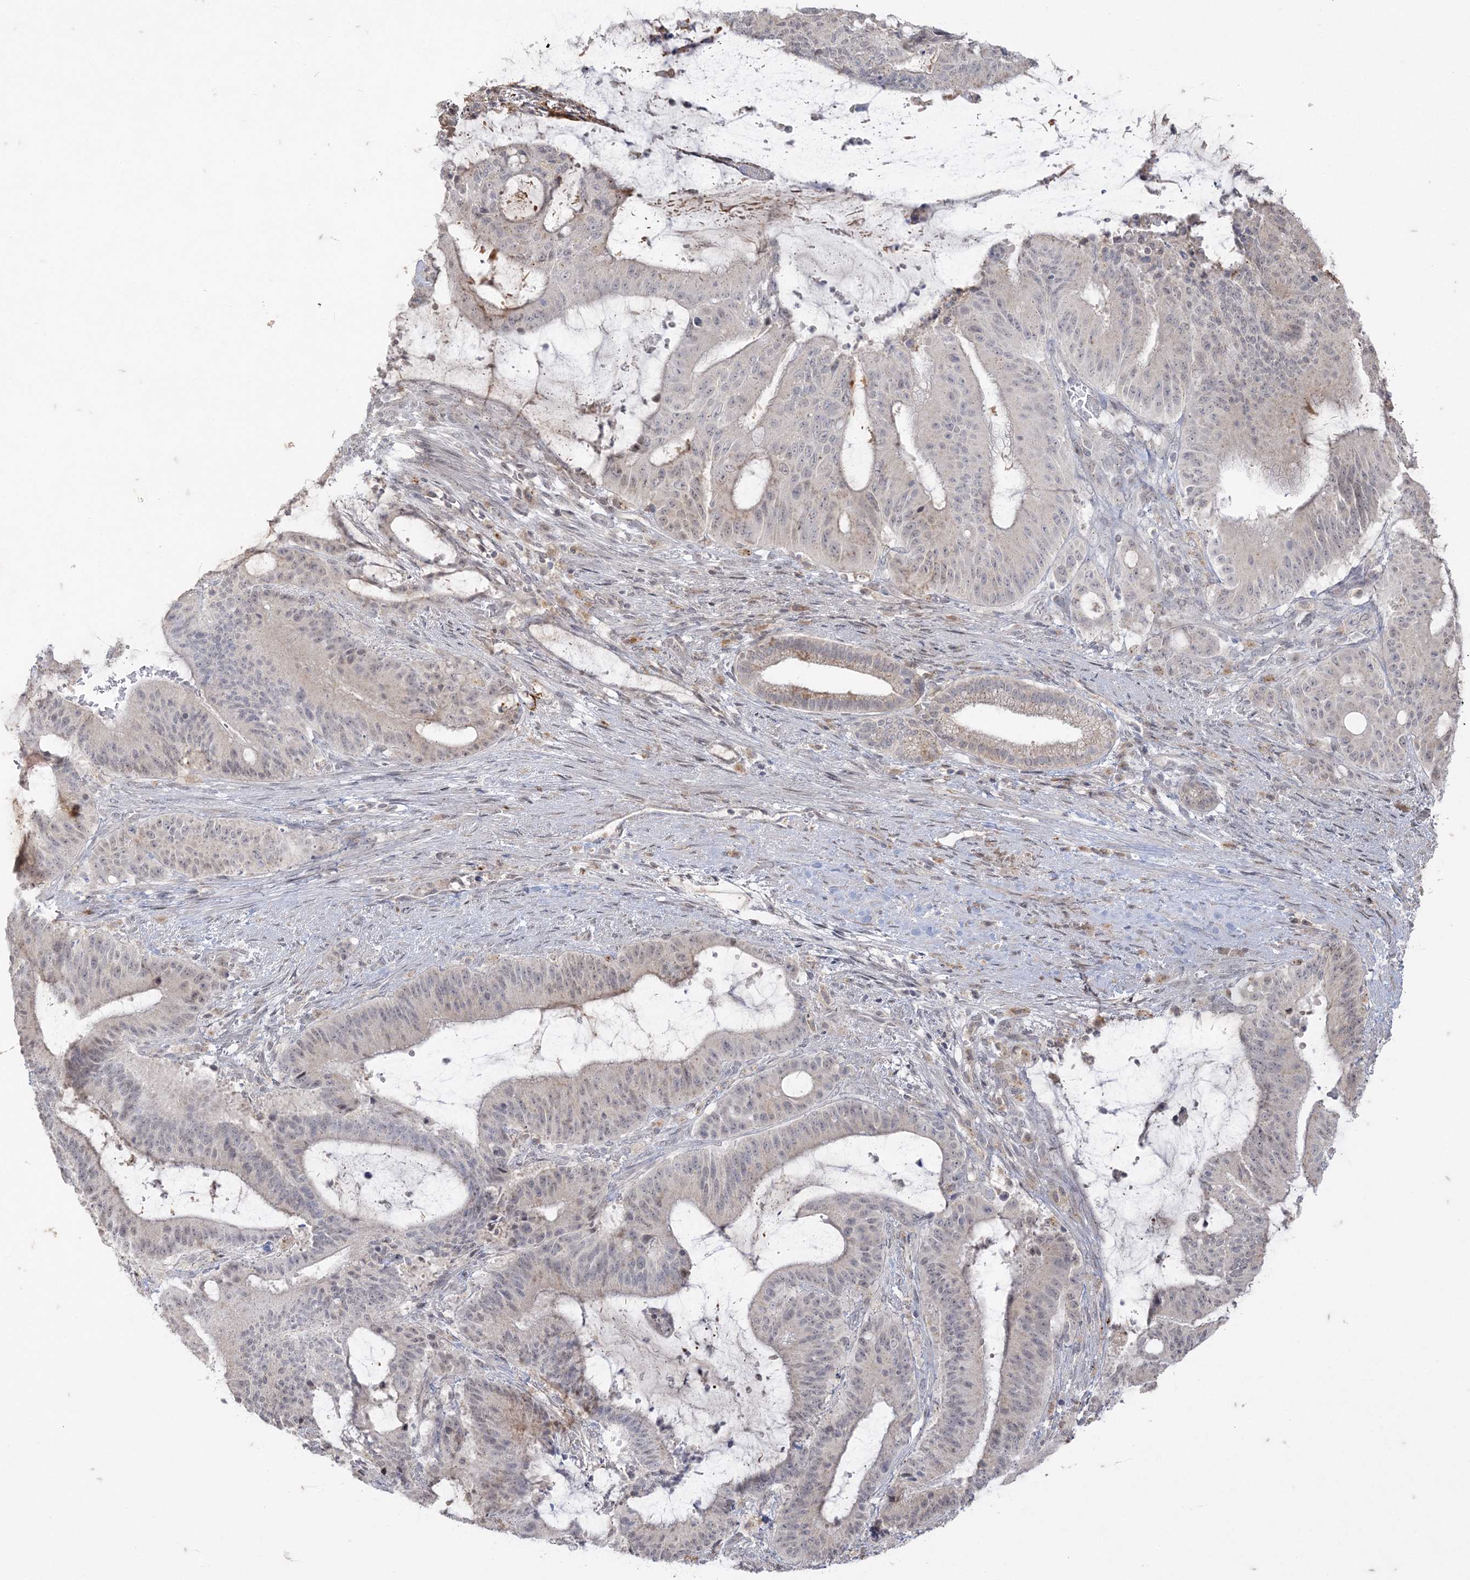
{"staining": {"intensity": "negative", "quantity": "none", "location": "none"}, "tissue": "liver cancer", "cell_type": "Tumor cells", "image_type": "cancer", "snomed": [{"axis": "morphology", "description": "Normal tissue, NOS"}, {"axis": "morphology", "description": "Cholangiocarcinoma"}, {"axis": "topography", "description": "Liver"}, {"axis": "topography", "description": "Peripheral nerve tissue"}], "caption": "This is a histopathology image of immunohistochemistry (IHC) staining of liver cancer, which shows no expression in tumor cells. Nuclei are stained in blue.", "gene": "RRAS", "patient": {"sex": "female", "age": 73}}